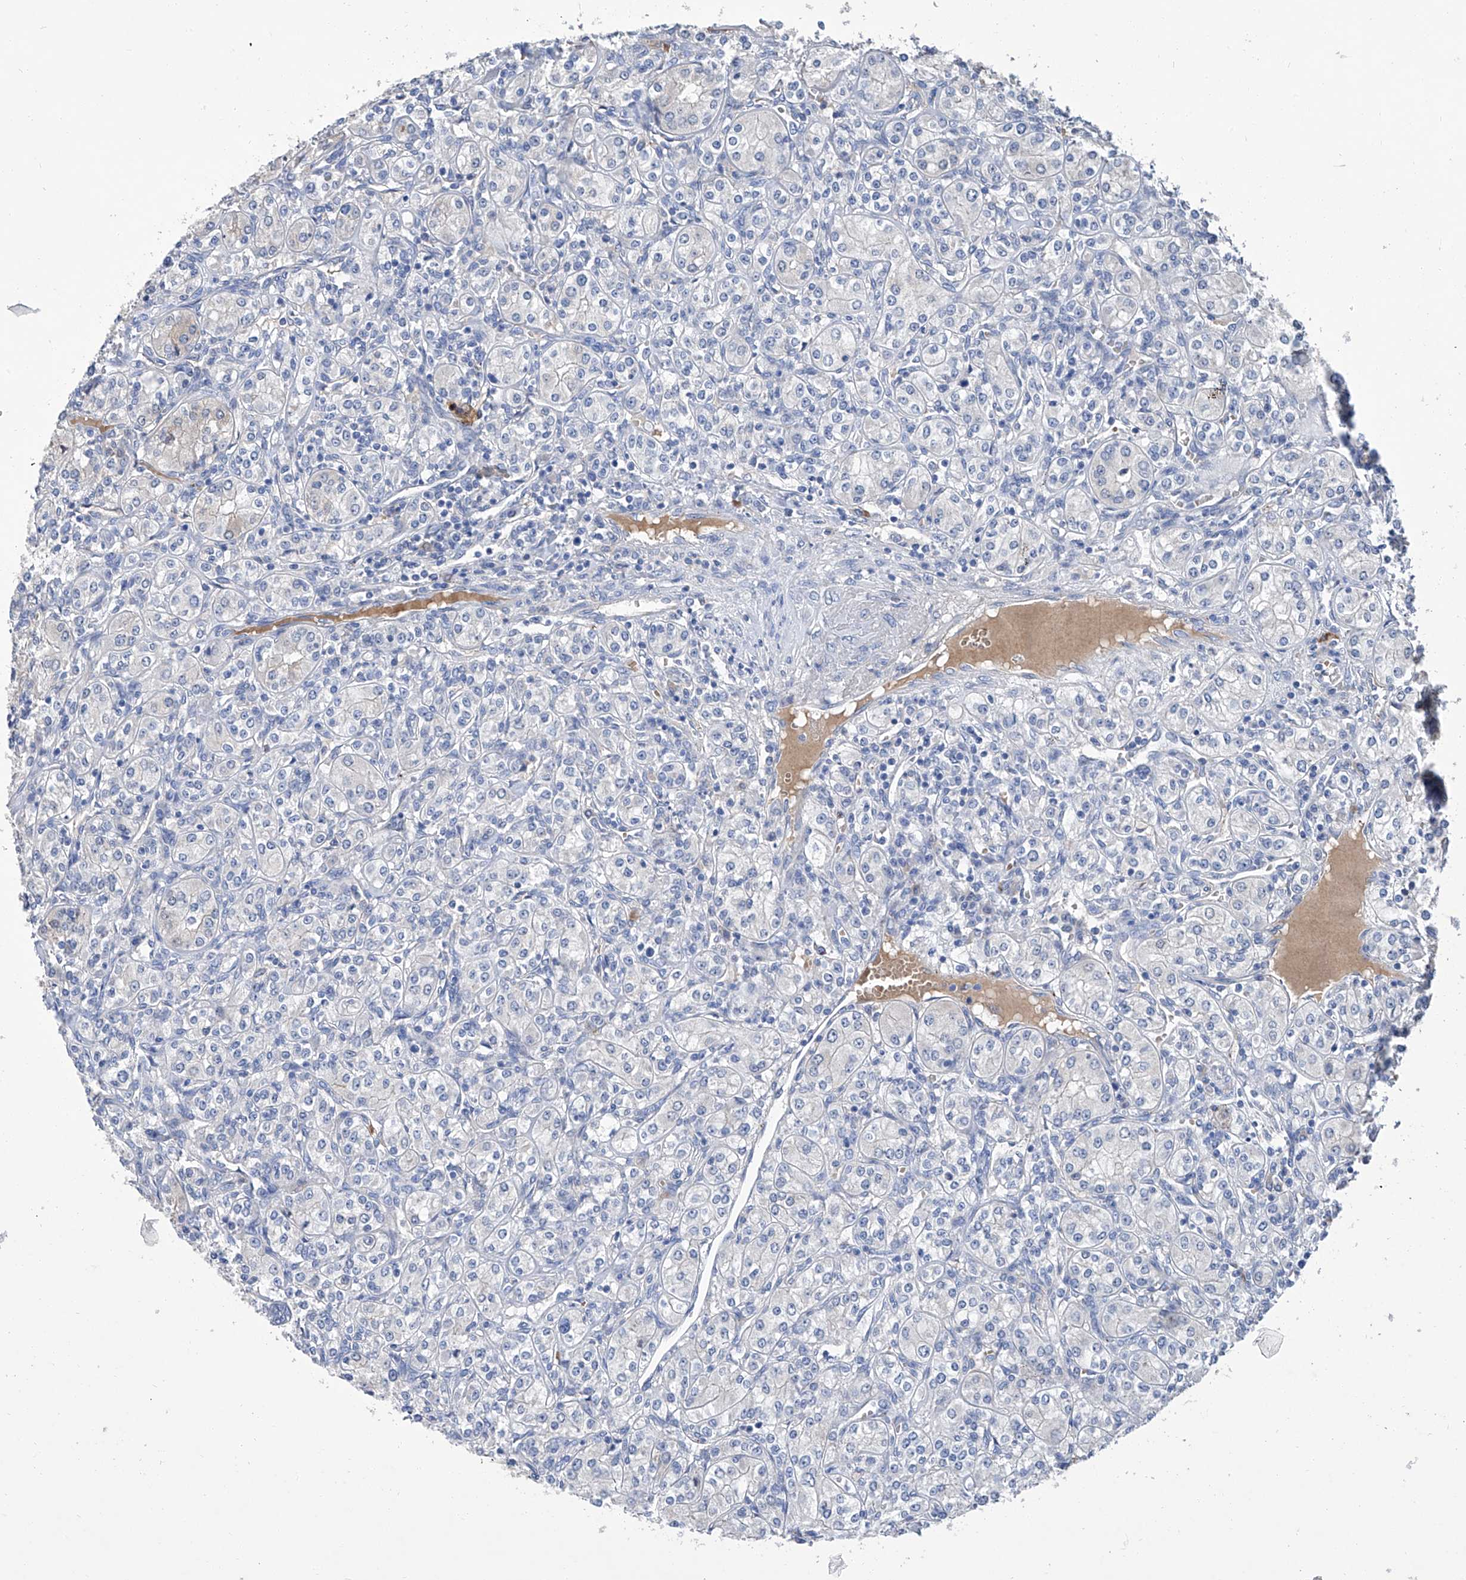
{"staining": {"intensity": "negative", "quantity": "none", "location": "none"}, "tissue": "renal cancer", "cell_type": "Tumor cells", "image_type": "cancer", "snomed": [{"axis": "morphology", "description": "Adenocarcinoma, NOS"}, {"axis": "topography", "description": "Kidney"}], "caption": "Histopathology image shows no protein expression in tumor cells of renal cancer (adenocarcinoma) tissue. Nuclei are stained in blue.", "gene": "GPT", "patient": {"sex": "male", "age": 77}}